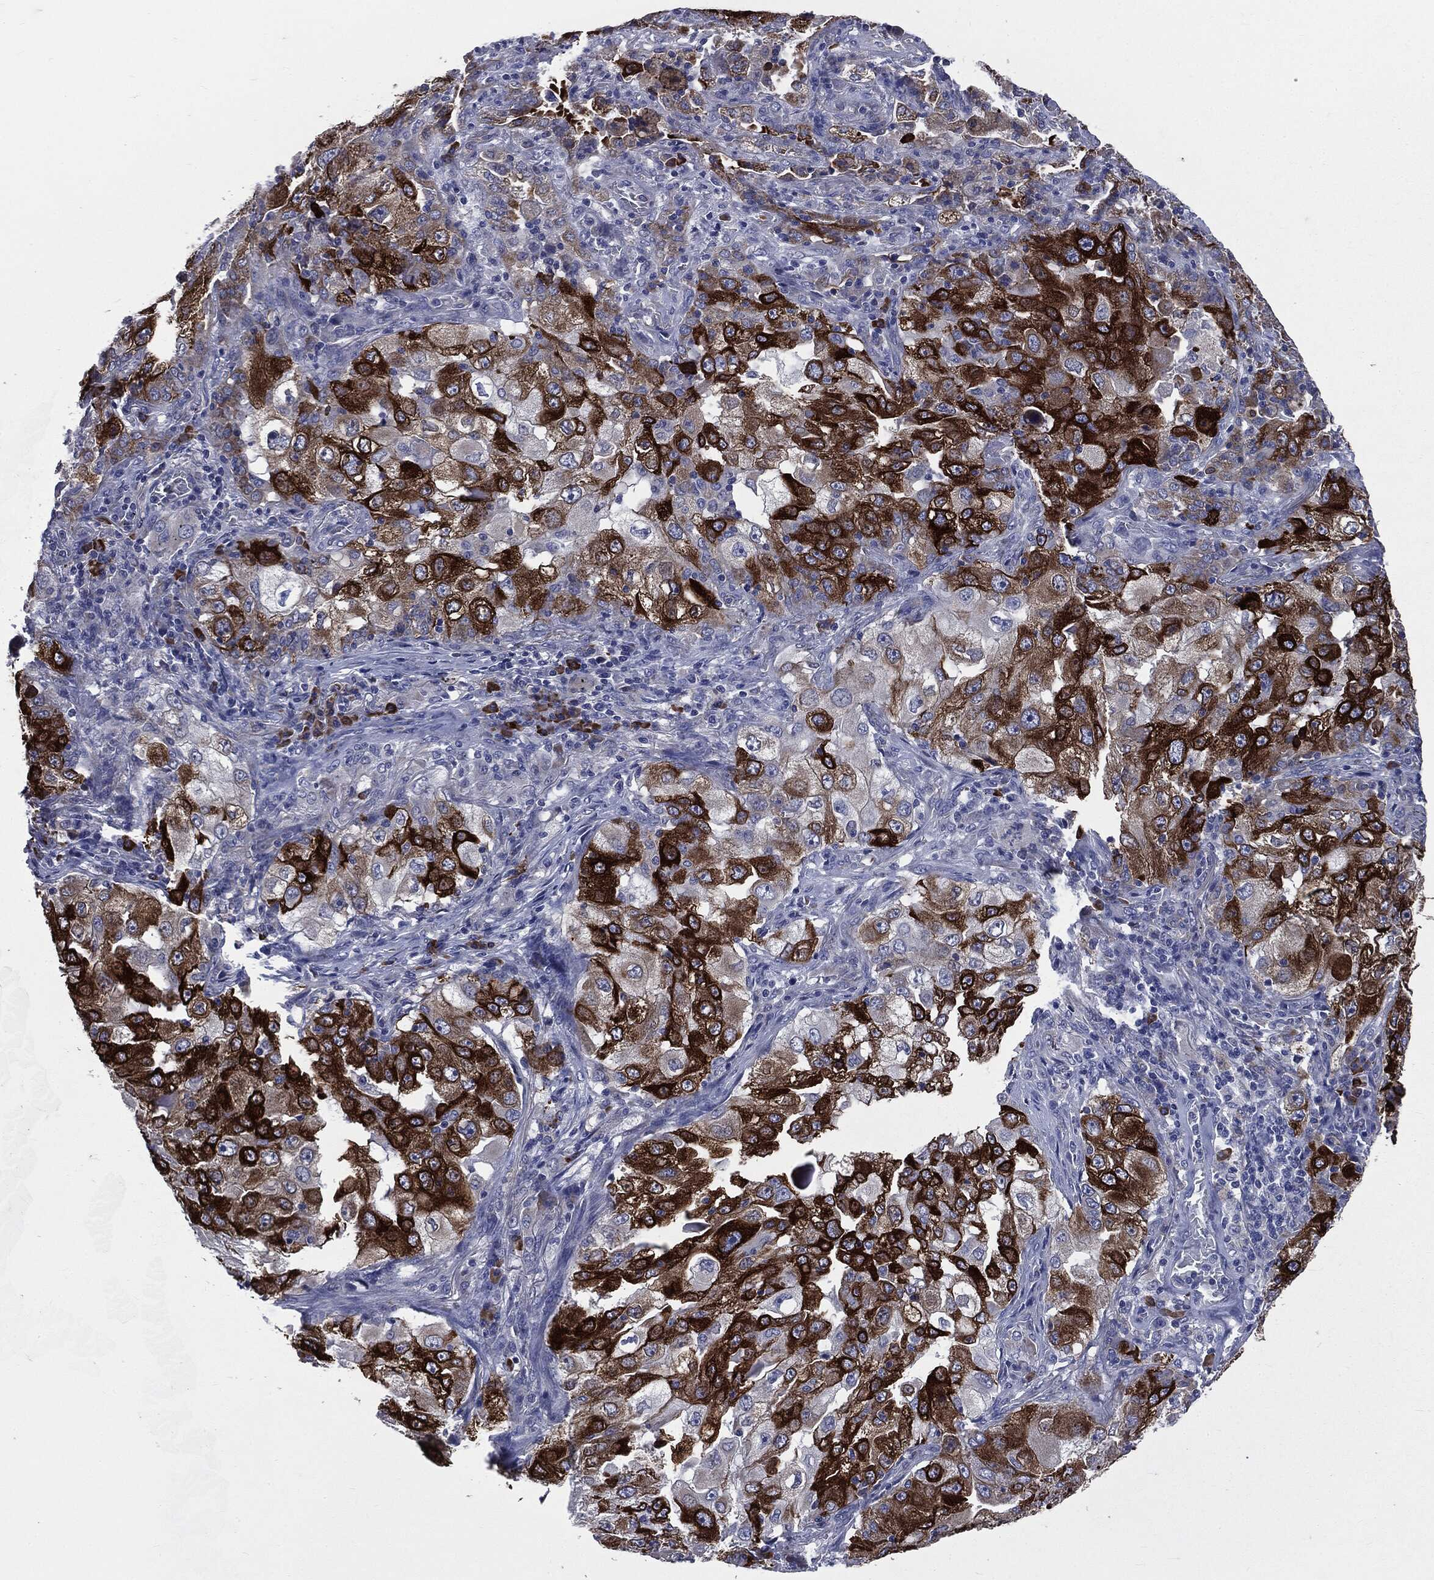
{"staining": {"intensity": "strong", "quantity": ">75%", "location": "cytoplasmic/membranous"}, "tissue": "lung cancer", "cell_type": "Tumor cells", "image_type": "cancer", "snomed": [{"axis": "morphology", "description": "Adenocarcinoma, NOS"}, {"axis": "topography", "description": "Lung"}], "caption": "Tumor cells show high levels of strong cytoplasmic/membranous staining in about >75% of cells in human lung cancer (adenocarcinoma).", "gene": "PTGS2", "patient": {"sex": "female", "age": 61}}